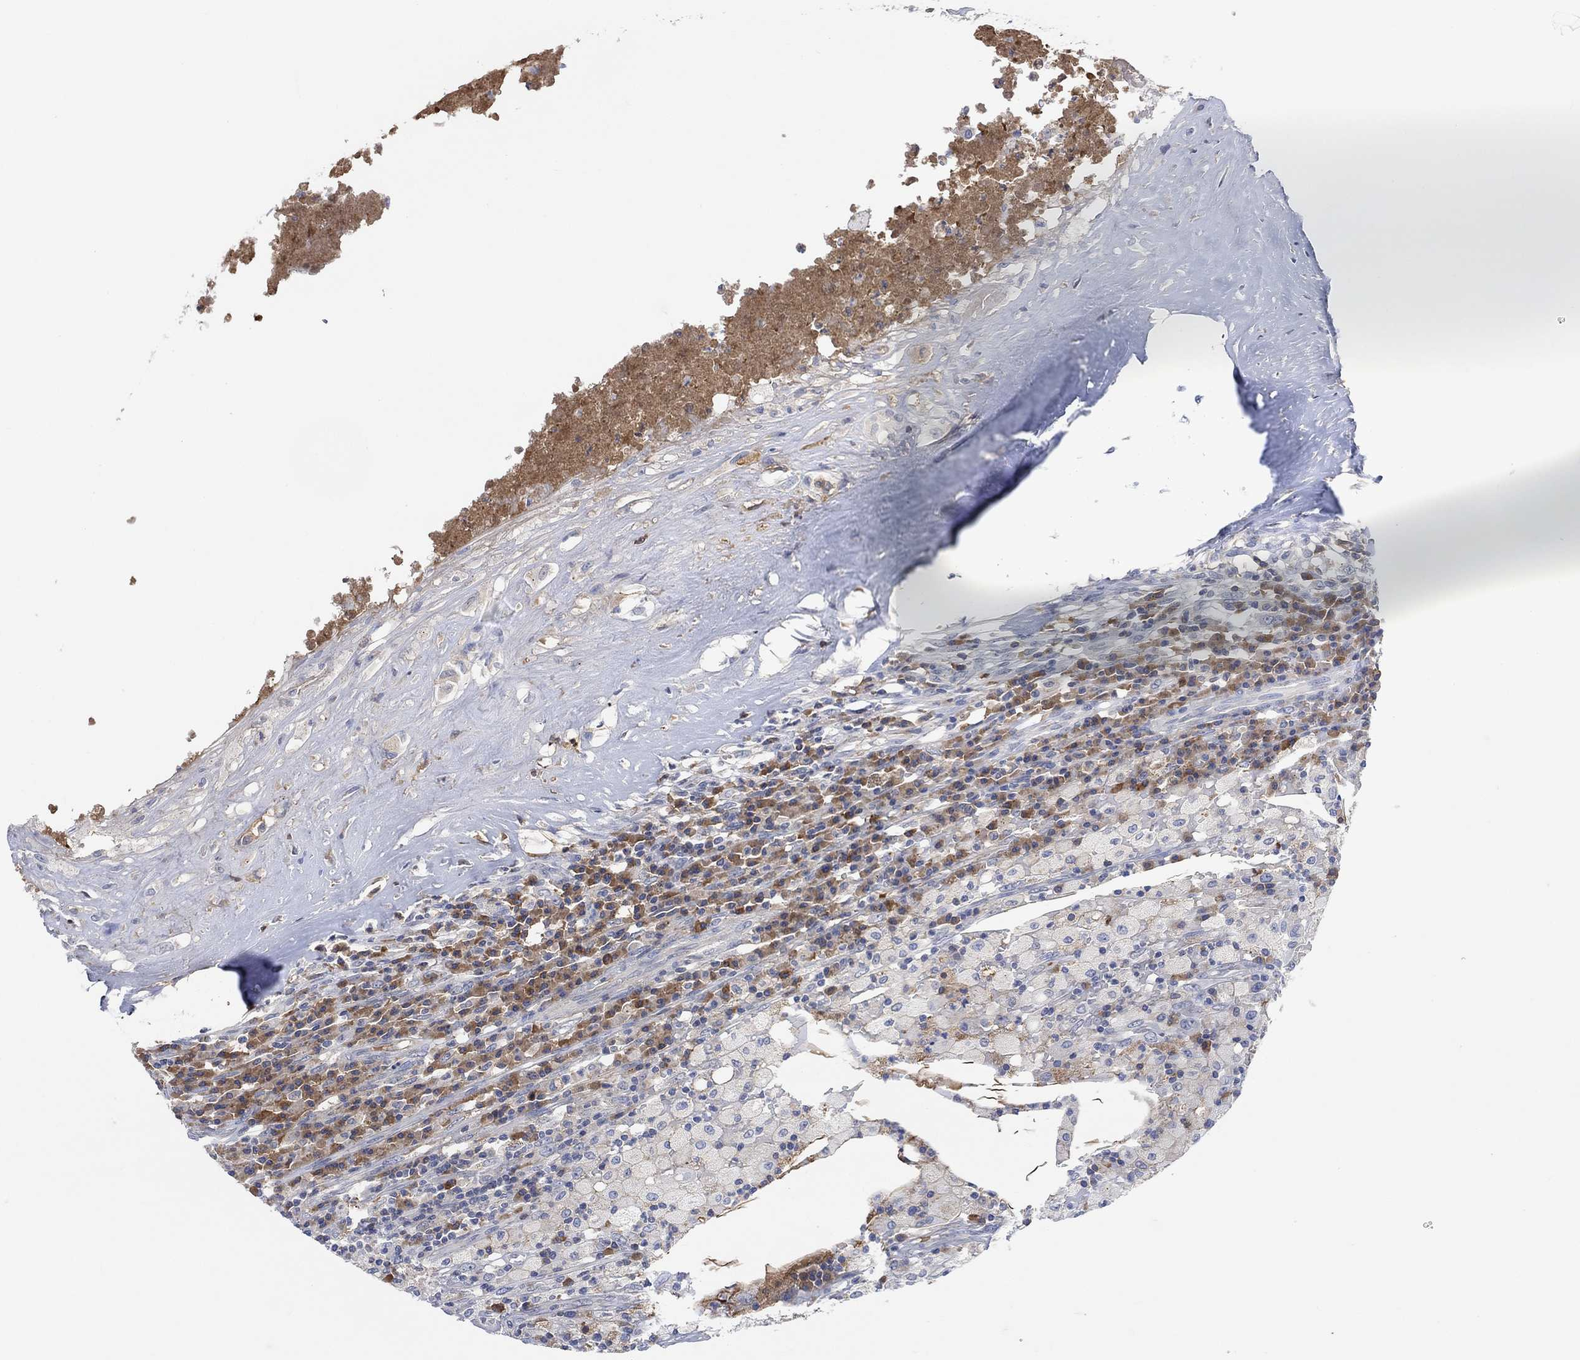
{"staining": {"intensity": "negative", "quantity": "none", "location": "none"}, "tissue": "testis cancer", "cell_type": "Tumor cells", "image_type": "cancer", "snomed": [{"axis": "morphology", "description": "Necrosis, NOS"}, {"axis": "morphology", "description": "Carcinoma, Embryonal, NOS"}, {"axis": "topography", "description": "Testis"}], "caption": "Protein analysis of testis embryonal carcinoma demonstrates no significant expression in tumor cells.", "gene": "MSTN", "patient": {"sex": "male", "age": 19}}